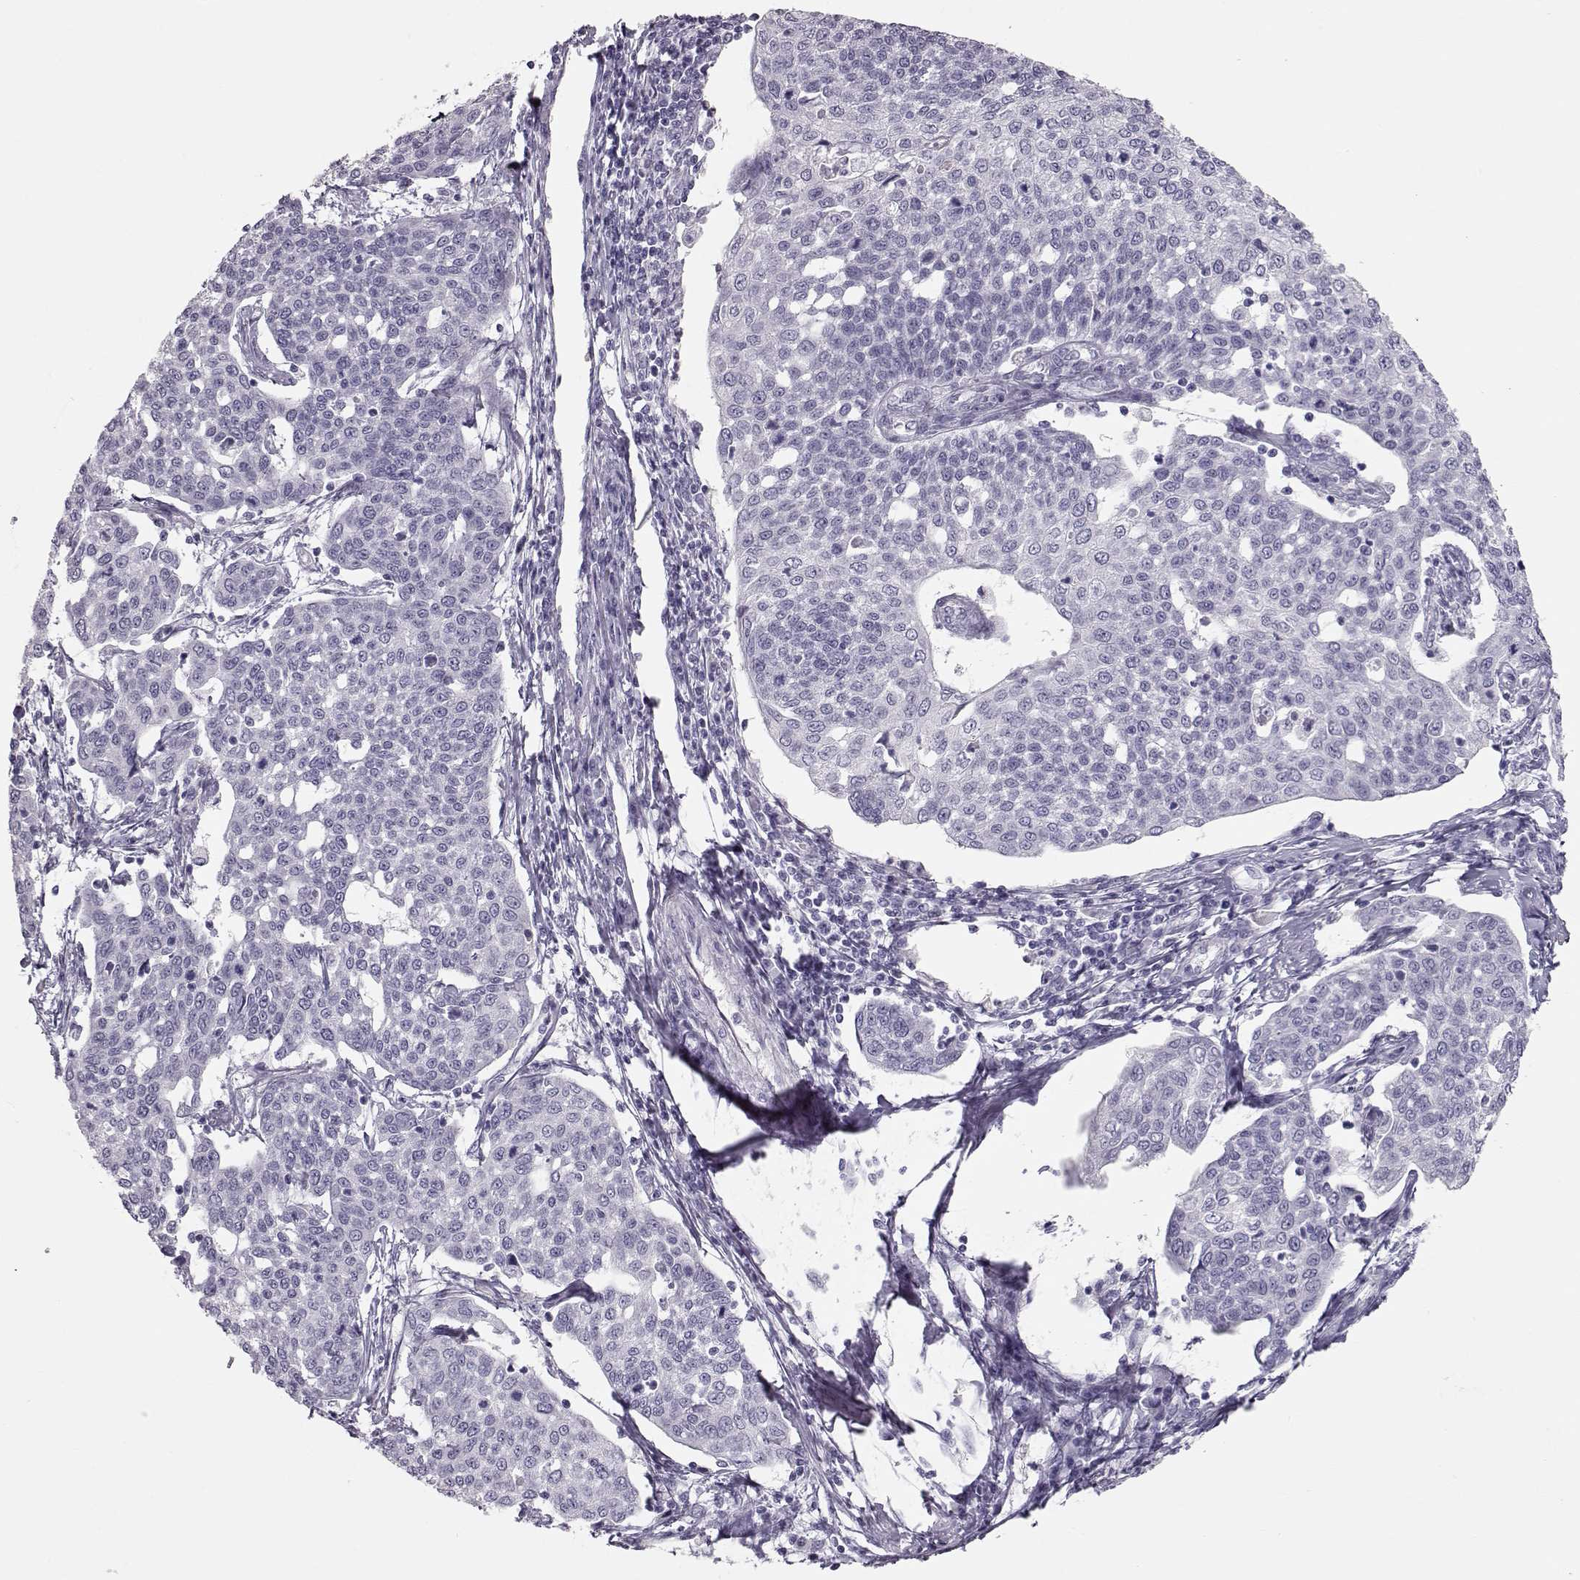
{"staining": {"intensity": "negative", "quantity": "none", "location": "none"}, "tissue": "cervical cancer", "cell_type": "Tumor cells", "image_type": "cancer", "snomed": [{"axis": "morphology", "description": "Squamous cell carcinoma, NOS"}, {"axis": "topography", "description": "Cervix"}], "caption": "DAB immunohistochemical staining of human cervical cancer shows no significant expression in tumor cells.", "gene": "MIP", "patient": {"sex": "female", "age": 34}}